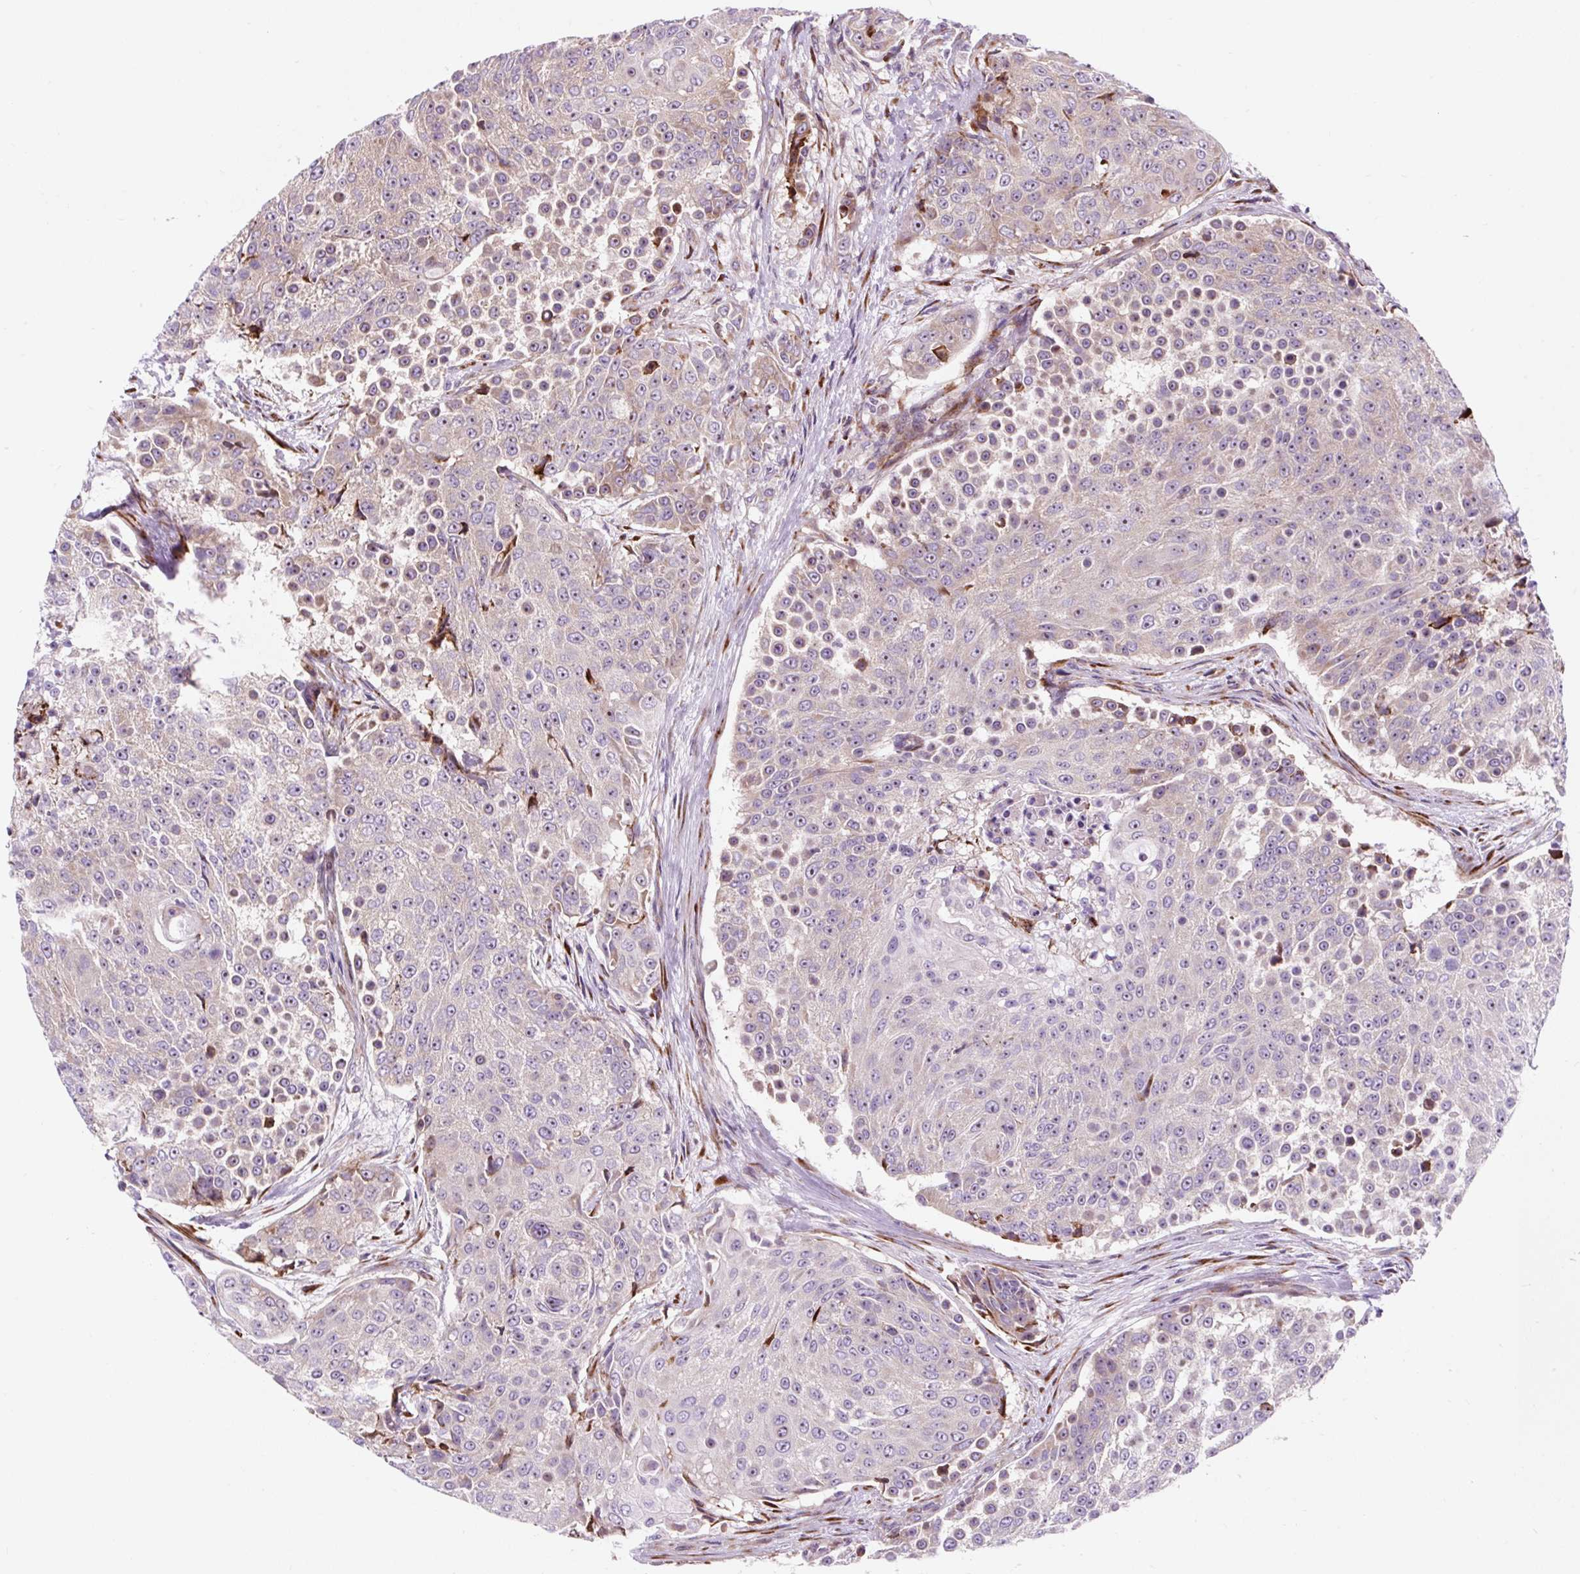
{"staining": {"intensity": "weak", "quantity": "<25%", "location": "cytoplasmic/membranous"}, "tissue": "urothelial cancer", "cell_type": "Tumor cells", "image_type": "cancer", "snomed": [{"axis": "morphology", "description": "Urothelial carcinoma, High grade"}, {"axis": "topography", "description": "Urinary bladder"}], "caption": "This image is of high-grade urothelial carcinoma stained with immunohistochemistry (IHC) to label a protein in brown with the nuclei are counter-stained blue. There is no staining in tumor cells.", "gene": "CISD3", "patient": {"sex": "female", "age": 63}}